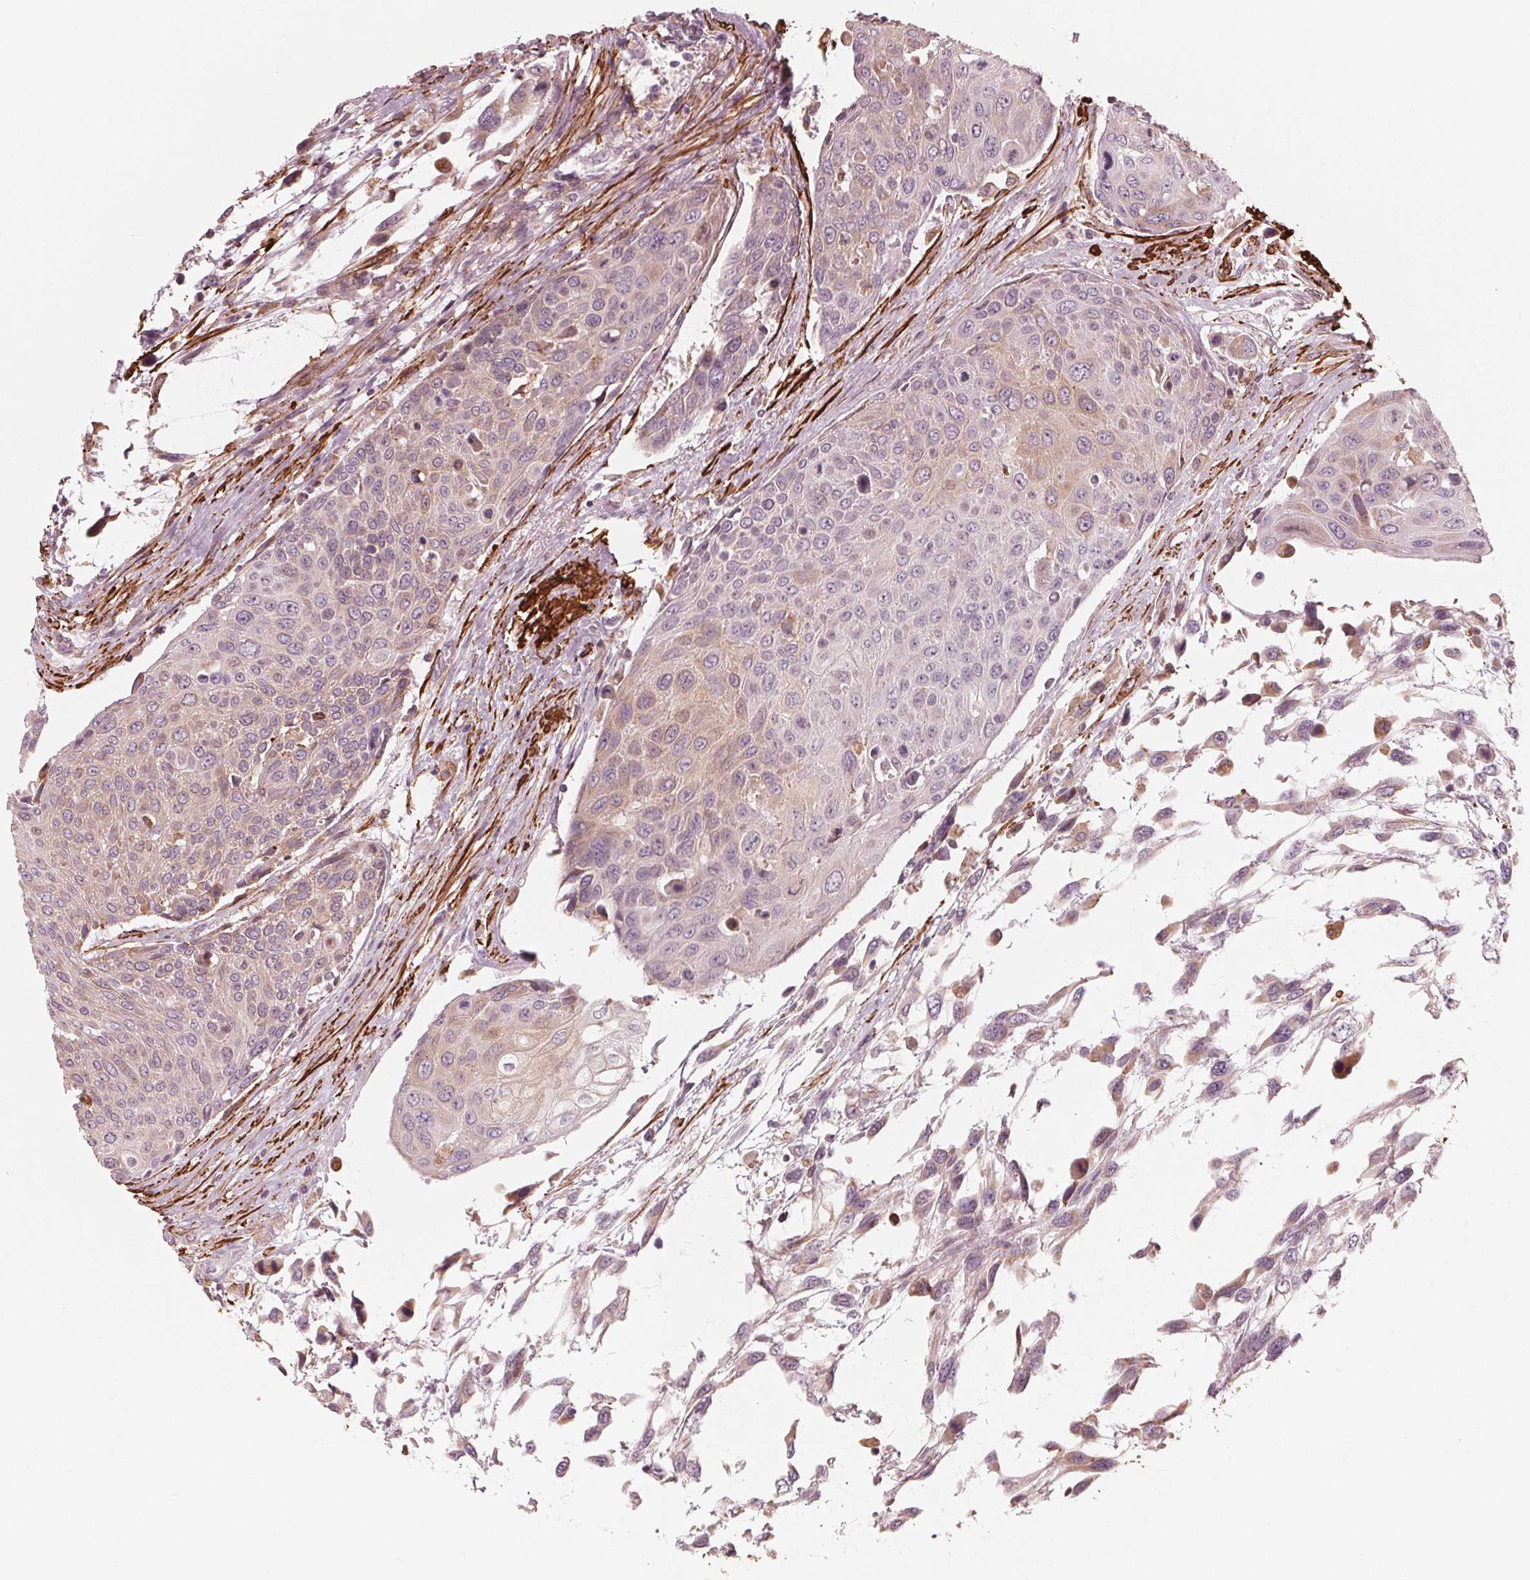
{"staining": {"intensity": "weak", "quantity": "<25%", "location": "cytoplasmic/membranous"}, "tissue": "urothelial cancer", "cell_type": "Tumor cells", "image_type": "cancer", "snomed": [{"axis": "morphology", "description": "Urothelial carcinoma, High grade"}, {"axis": "topography", "description": "Urinary bladder"}], "caption": "DAB immunohistochemical staining of human urothelial cancer shows no significant positivity in tumor cells. (DAB (3,3'-diaminobenzidine) immunohistochemistry with hematoxylin counter stain).", "gene": "MIER3", "patient": {"sex": "female", "age": 70}}